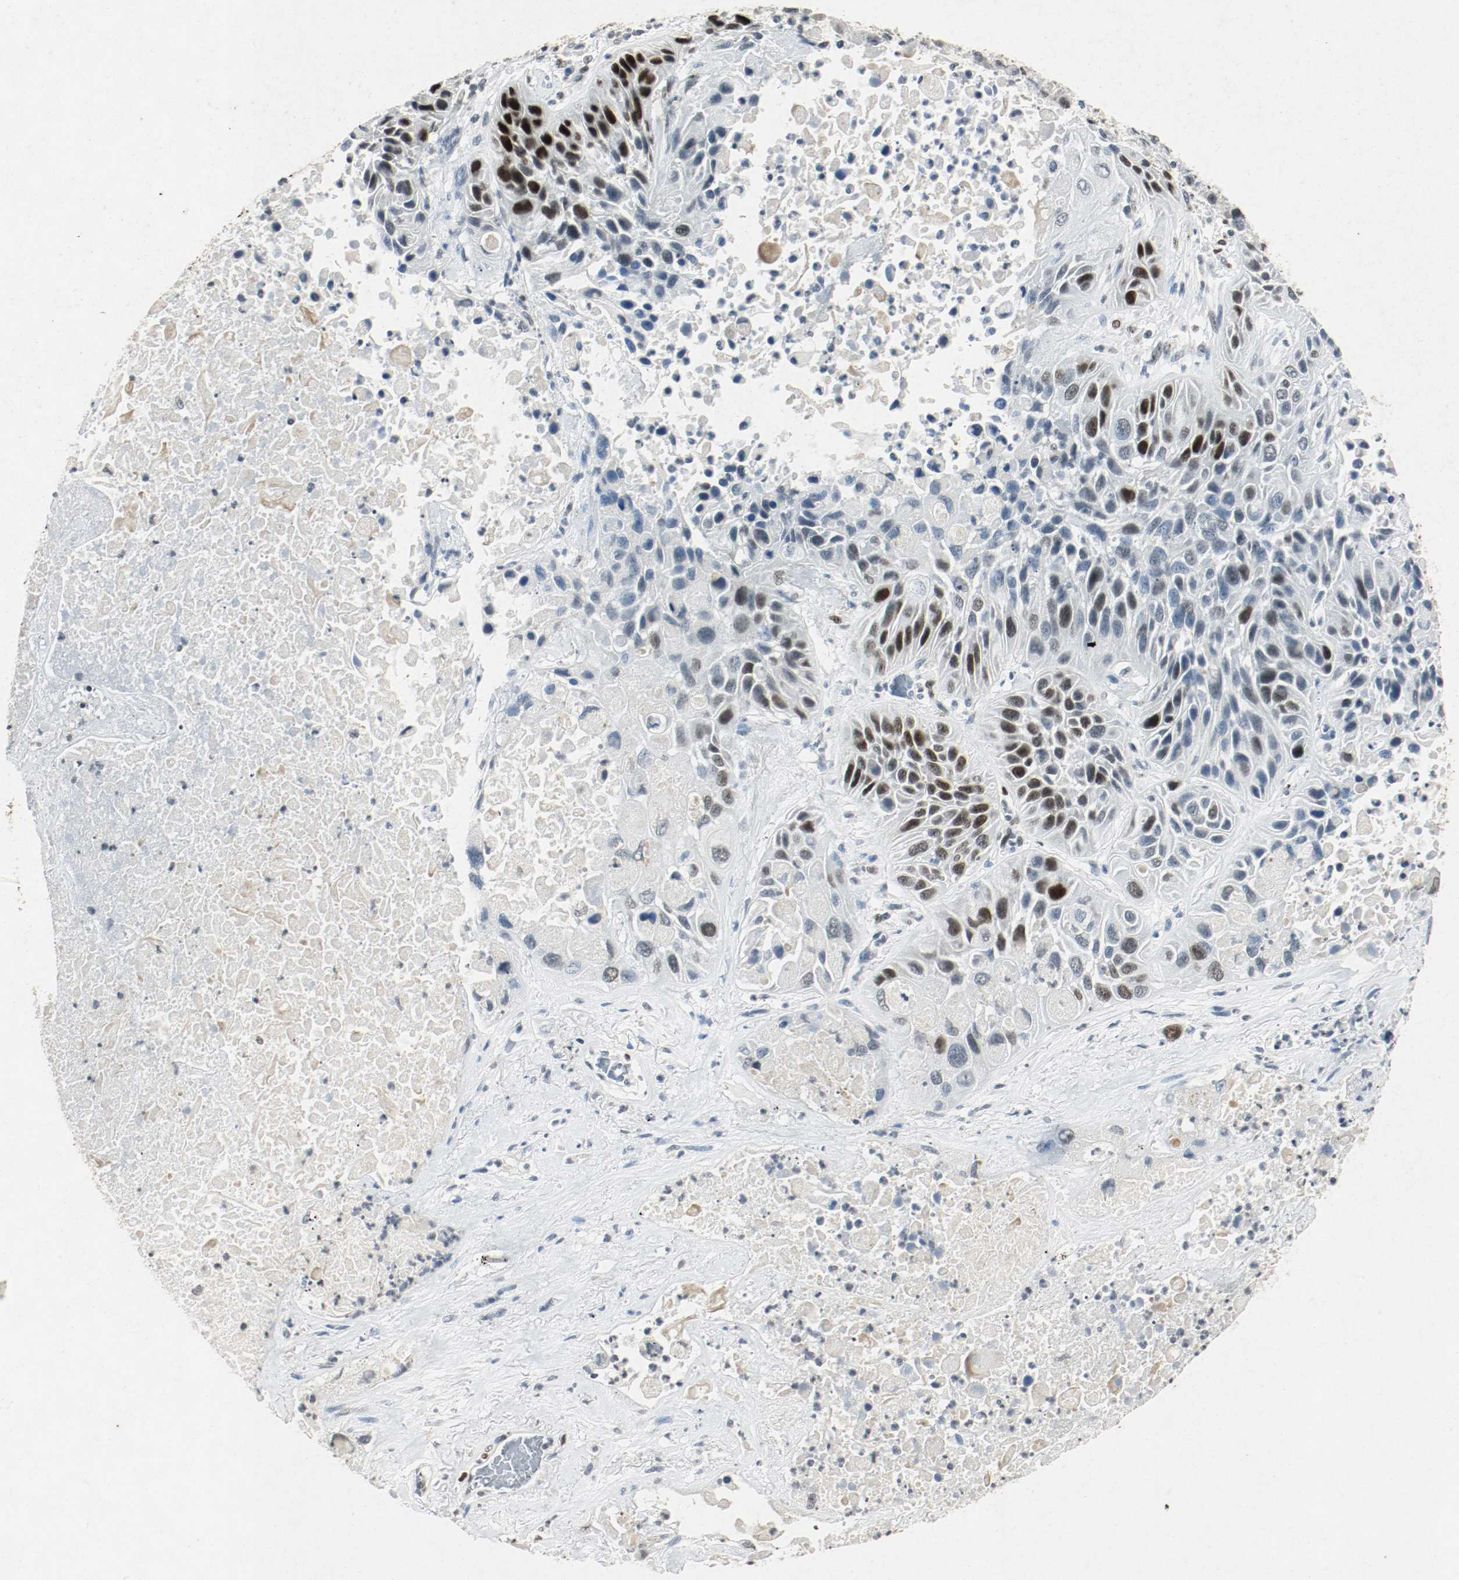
{"staining": {"intensity": "strong", "quantity": "25%-75%", "location": "nuclear"}, "tissue": "lung cancer", "cell_type": "Tumor cells", "image_type": "cancer", "snomed": [{"axis": "morphology", "description": "Squamous cell carcinoma, NOS"}, {"axis": "topography", "description": "Lung"}], "caption": "Immunohistochemical staining of lung cancer demonstrates strong nuclear protein positivity in about 25%-75% of tumor cells. The protein is stained brown, and the nuclei are stained in blue (DAB (3,3'-diaminobenzidine) IHC with brightfield microscopy, high magnification).", "gene": "DNMT1", "patient": {"sex": "female", "age": 76}}